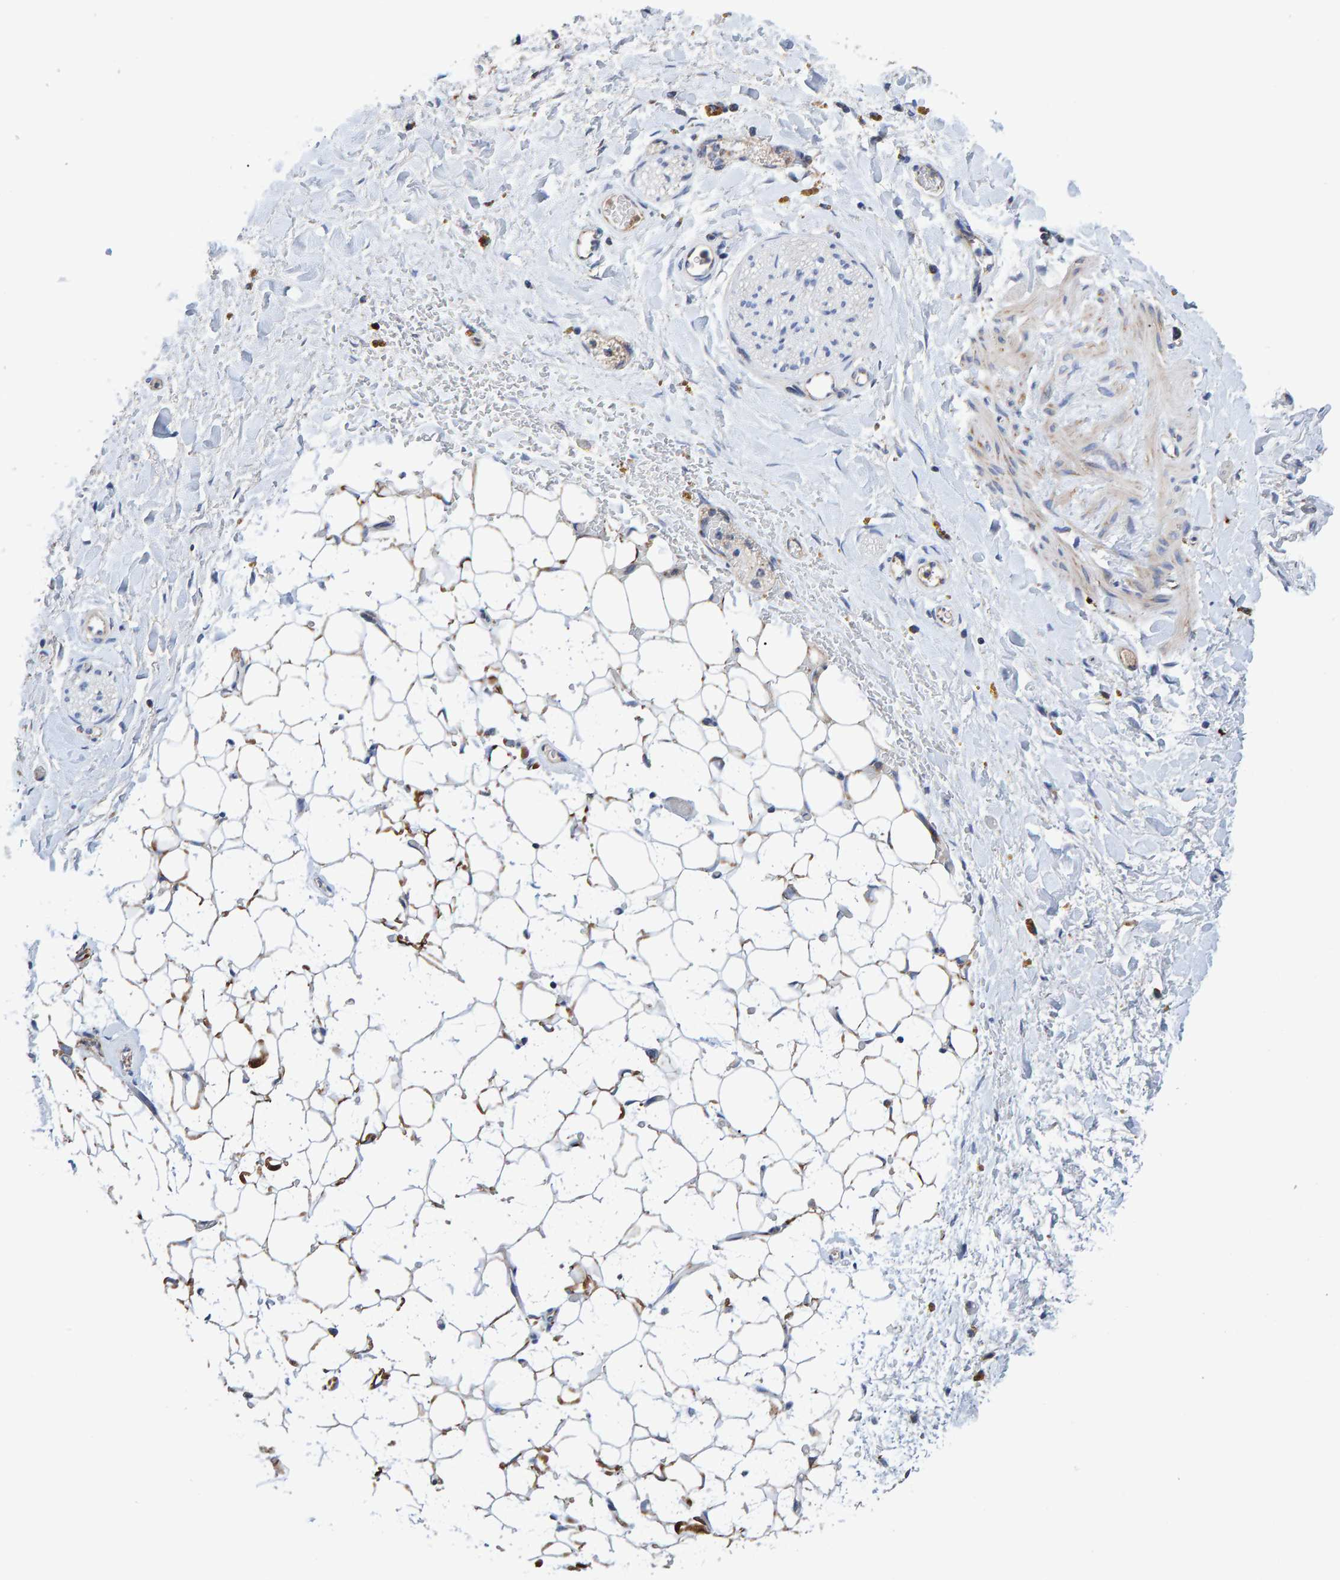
{"staining": {"intensity": "negative", "quantity": "none", "location": "none"}, "tissue": "adipose tissue", "cell_type": "Adipocytes", "image_type": "normal", "snomed": [{"axis": "morphology", "description": "Normal tissue, NOS"}, {"axis": "topography", "description": "Kidney"}, {"axis": "topography", "description": "Peripheral nerve tissue"}], "caption": "High power microscopy micrograph of an immunohistochemistry histopathology image of benign adipose tissue, revealing no significant positivity in adipocytes.", "gene": "EFR3A", "patient": {"sex": "male", "age": 7}}